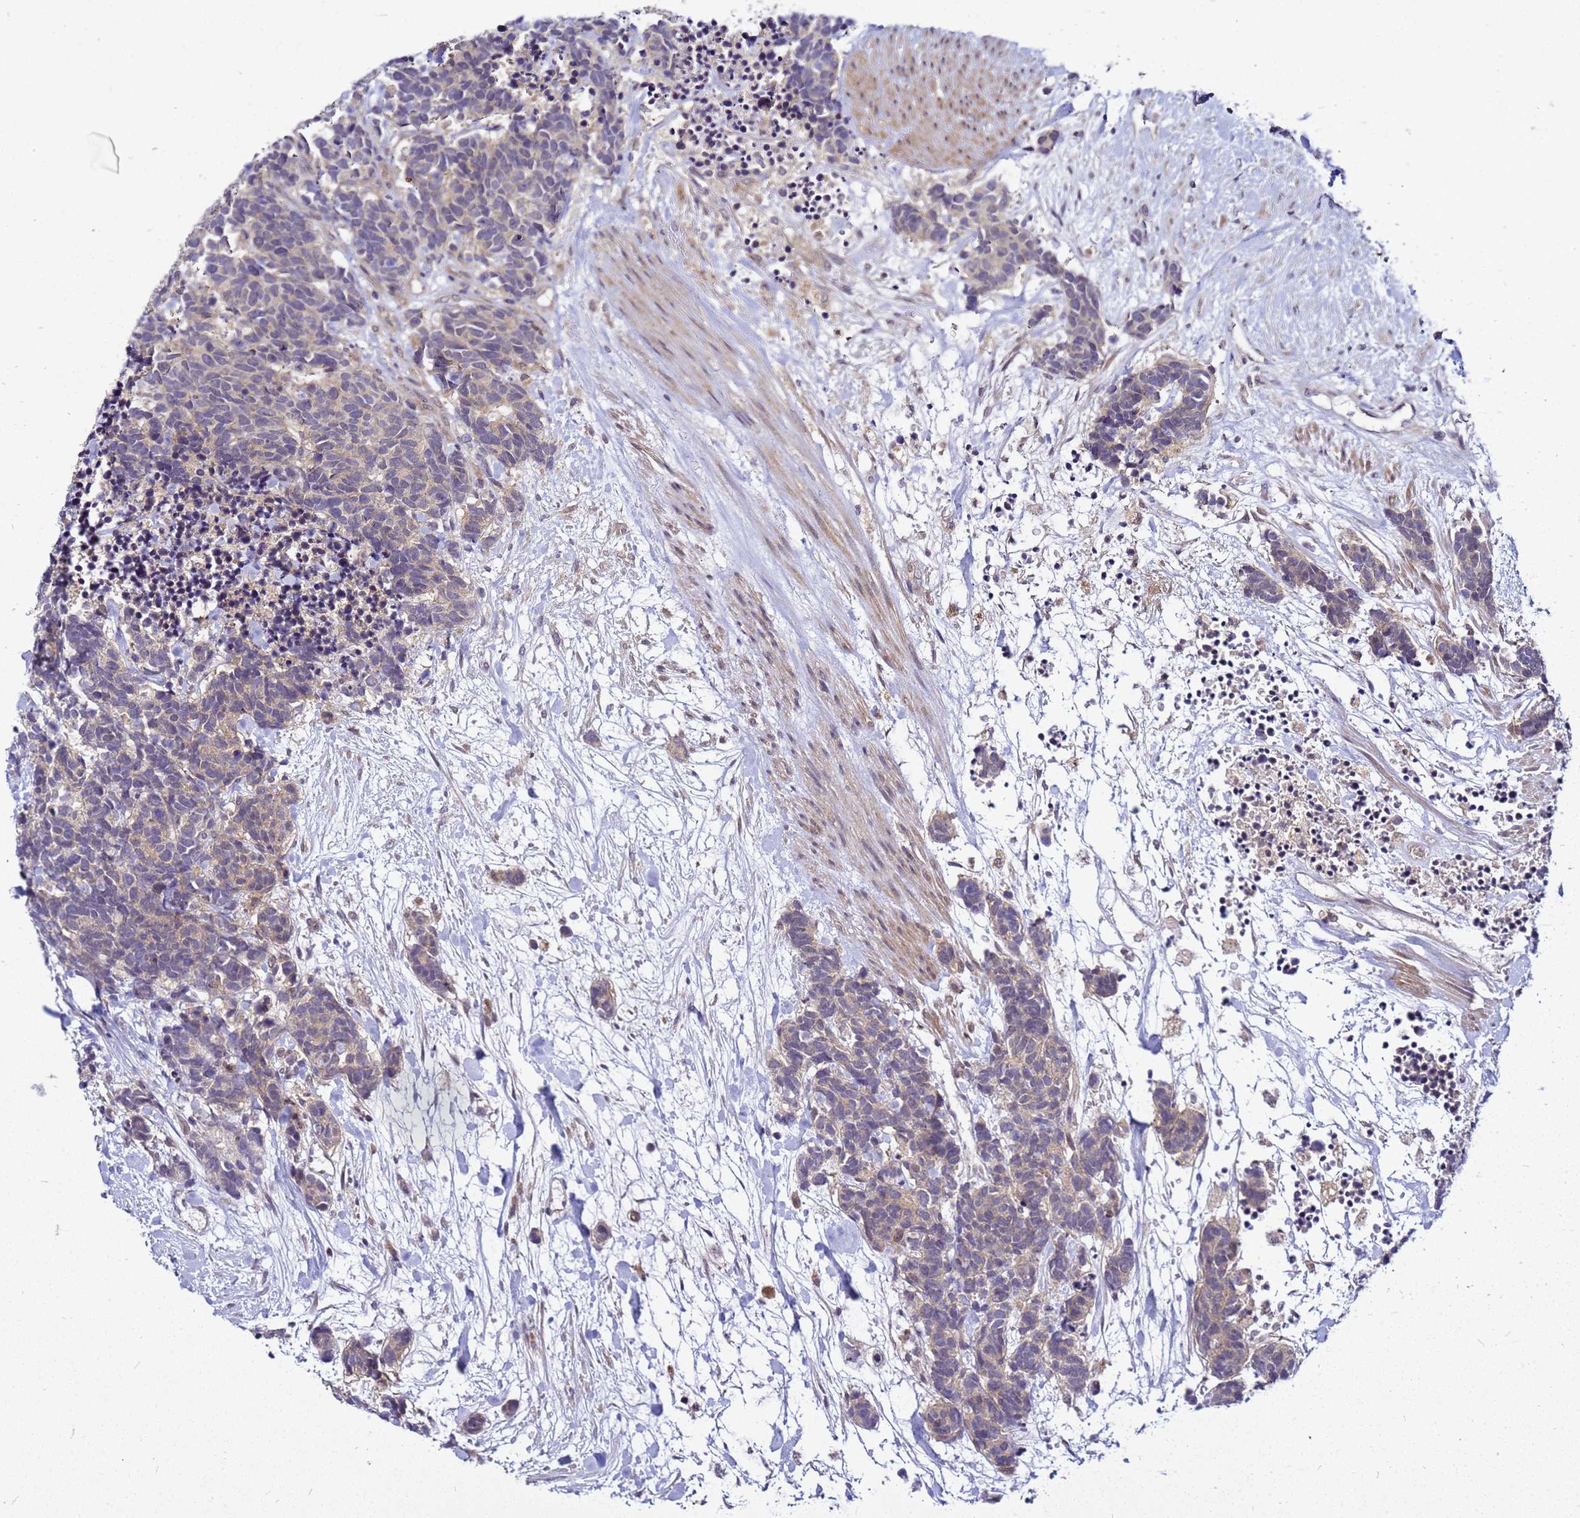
{"staining": {"intensity": "weak", "quantity": "<25%", "location": "cytoplasmic/membranous"}, "tissue": "carcinoid", "cell_type": "Tumor cells", "image_type": "cancer", "snomed": [{"axis": "morphology", "description": "Carcinoma, NOS"}, {"axis": "morphology", "description": "Carcinoid, malignant, NOS"}, {"axis": "topography", "description": "Prostate"}], "caption": "Tumor cells show no significant expression in carcinoid. (DAB (3,3'-diaminobenzidine) immunohistochemistry visualized using brightfield microscopy, high magnification).", "gene": "SAT1", "patient": {"sex": "male", "age": 57}}